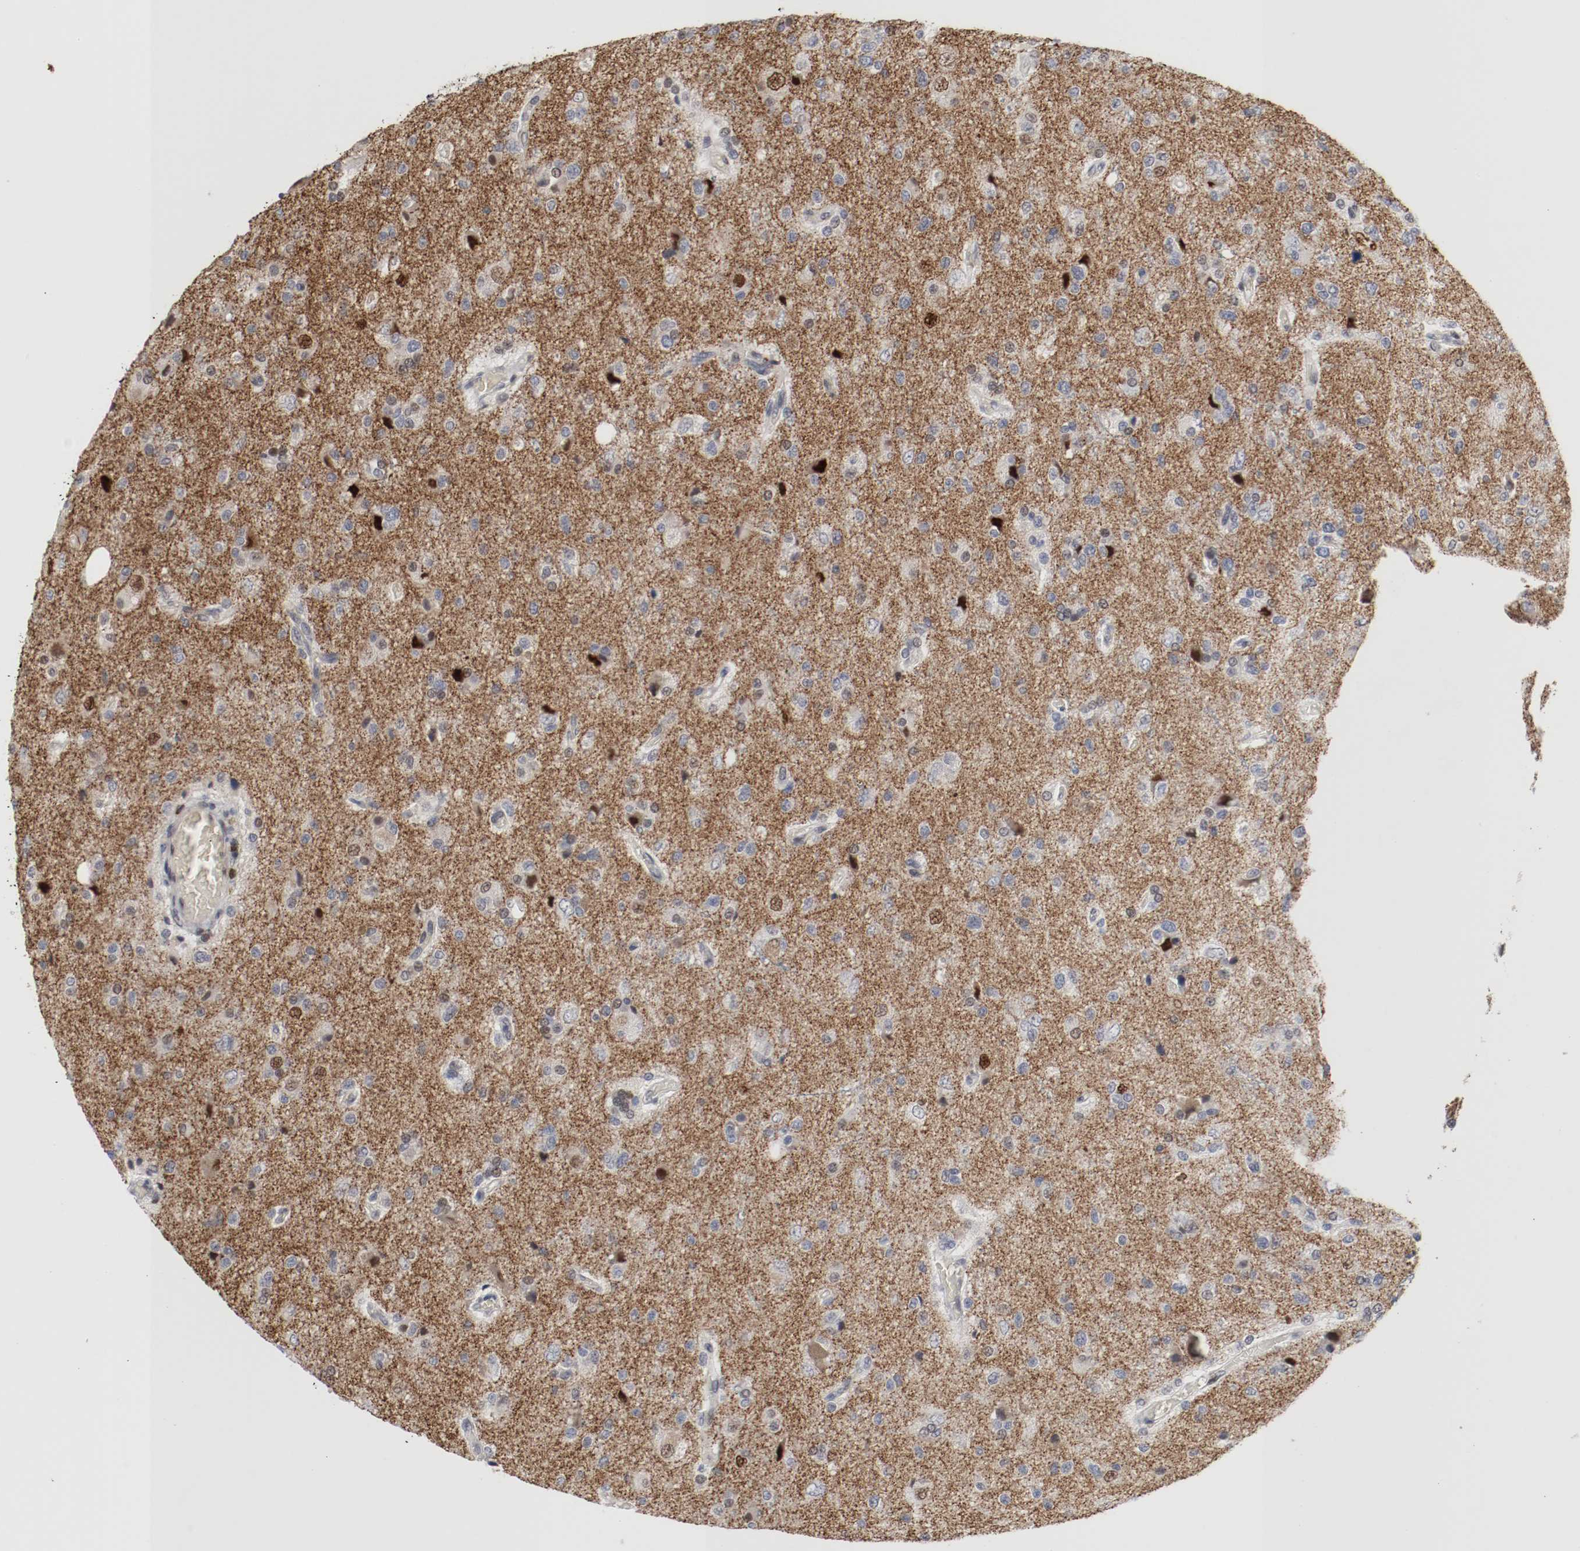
{"staining": {"intensity": "strong", "quantity": "<25%", "location": "nuclear"}, "tissue": "glioma", "cell_type": "Tumor cells", "image_type": "cancer", "snomed": [{"axis": "morphology", "description": "Glioma, malignant, High grade"}, {"axis": "topography", "description": "Brain"}], "caption": "Protein expression analysis of human glioma reveals strong nuclear staining in about <25% of tumor cells.", "gene": "JUND", "patient": {"sex": "male", "age": 47}}